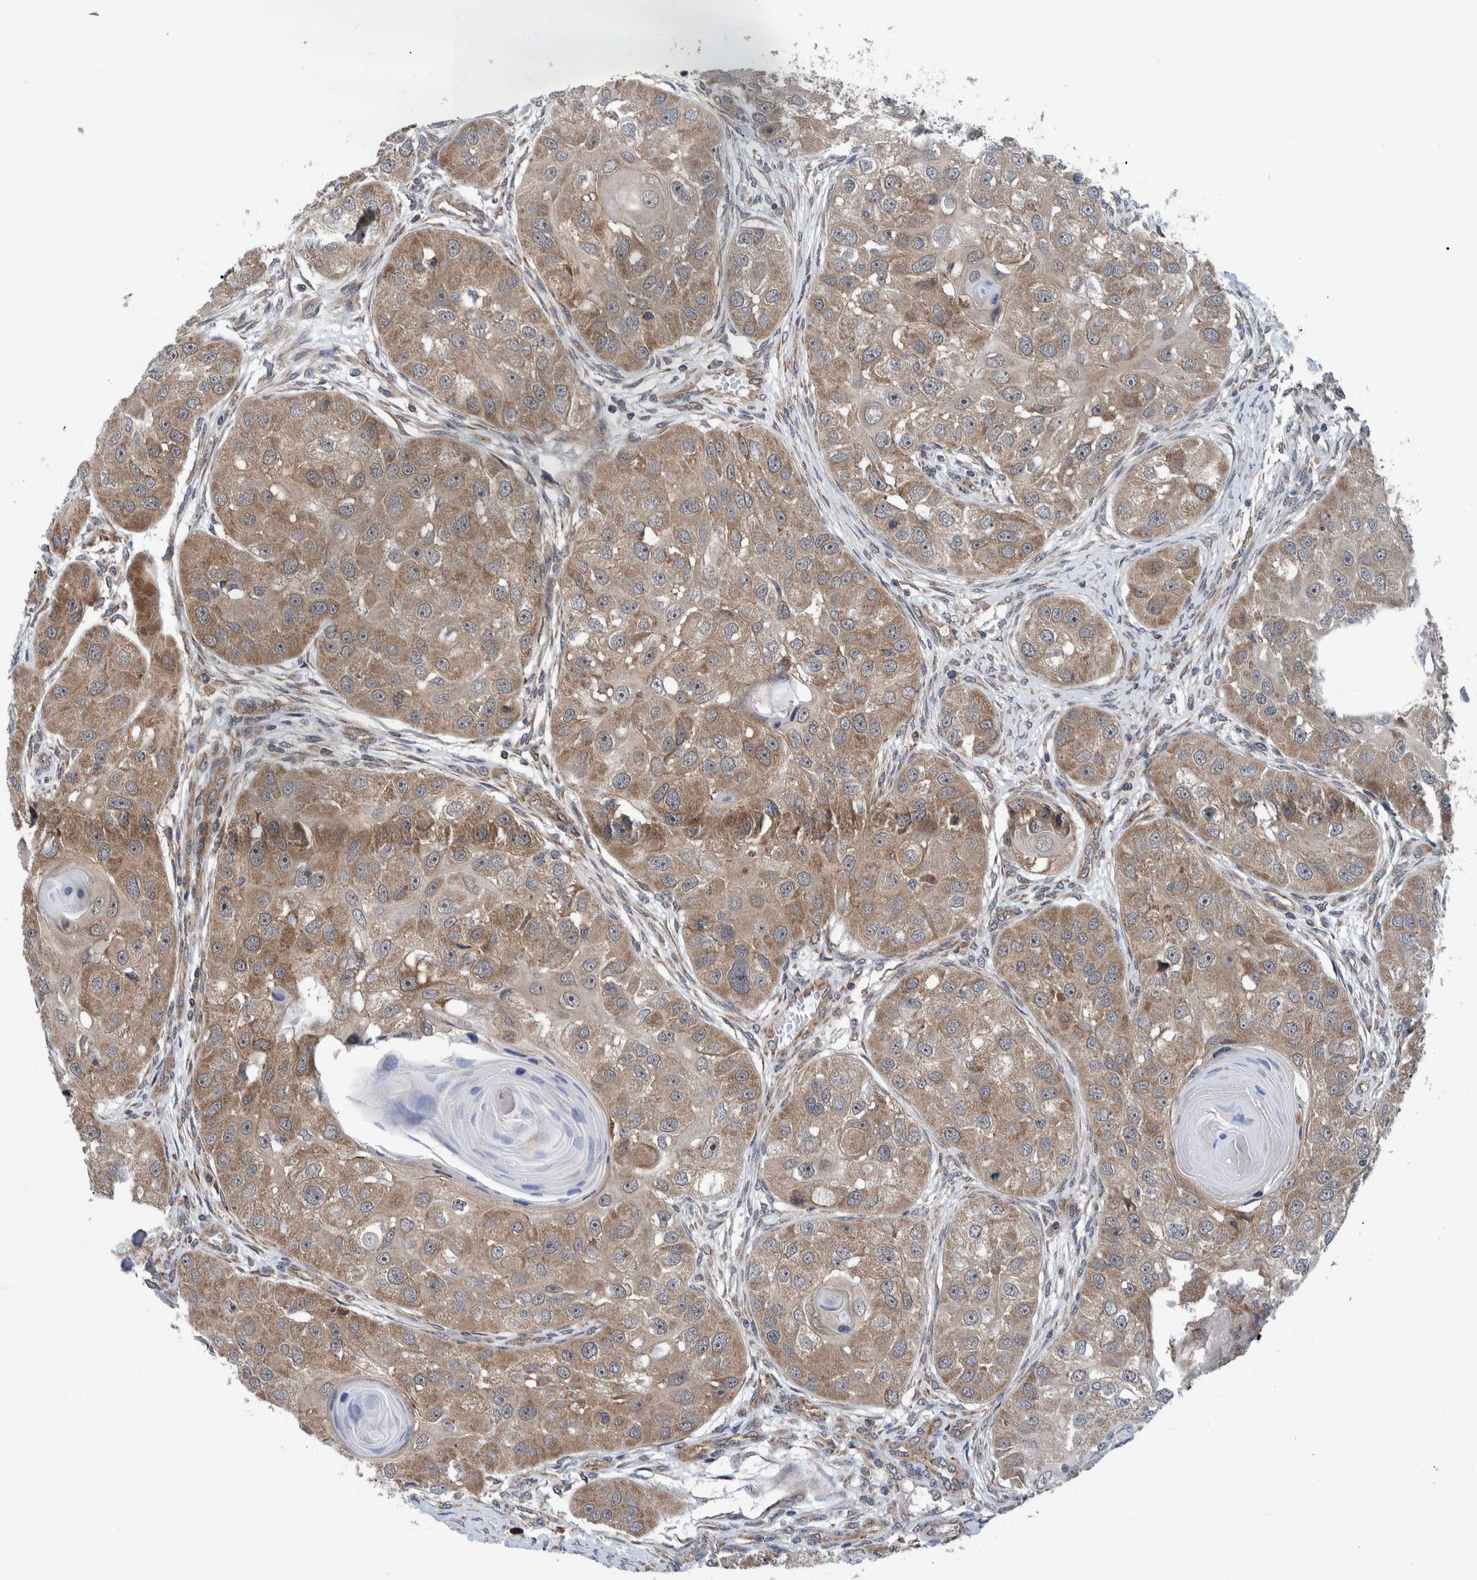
{"staining": {"intensity": "moderate", "quantity": ">75%", "location": "cytoplasmic/membranous"}, "tissue": "head and neck cancer", "cell_type": "Tumor cells", "image_type": "cancer", "snomed": [{"axis": "morphology", "description": "Normal tissue, NOS"}, {"axis": "morphology", "description": "Squamous cell carcinoma, NOS"}, {"axis": "topography", "description": "Skeletal muscle"}, {"axis": "topography", "description": "Head-Neck"}], "caption": "Brown immunohistochemical staining in squamous cell carcinoma (head and neck) shows moderate cytoplasmic/membranous staining in approximately >75% of tumor cells.", "gene": "MRPS7", "patient": {"sex": "male", "age": 51}}